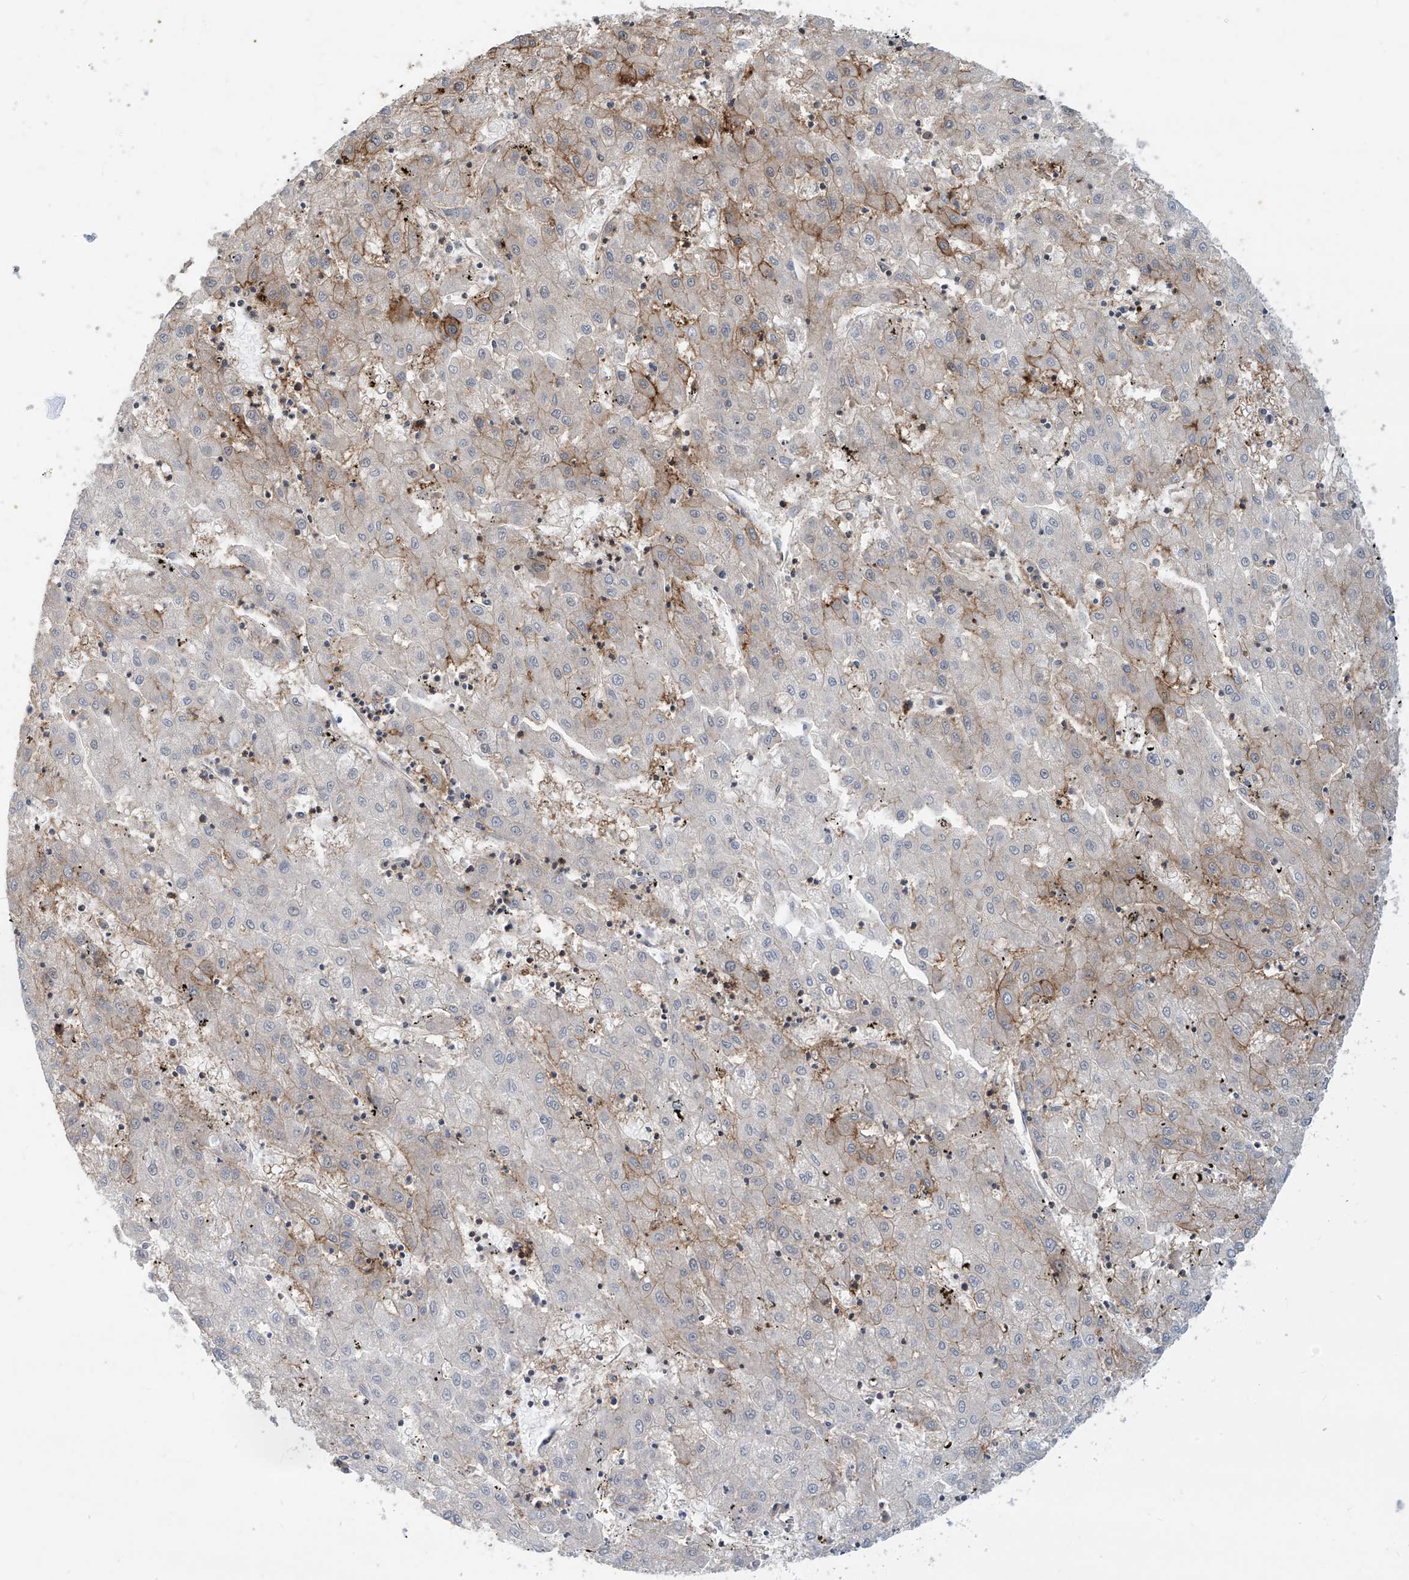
{"staining": {"intensity": "moderate", "quantity": "<25%", "location": "cytoplasmic/membranous"}, "tissue": "liver cancer", "cell_type": "Tumor cells", "image_type": "cancer", "snomed": [{"axis": "morphology", "description": "Carcinoma, Hepatocellular, NOS"}, {"axis": "topography", "description": "Liver"}], "caption": "Liver cancer (hepatocellular carcinoma) stained with a brown dye demonstrates moderate cytoplasmic/membranous positive staining in about <25% of tumor cells.", "gene": "LAGE3", "patient": {"sex": "male", "age": 72}}